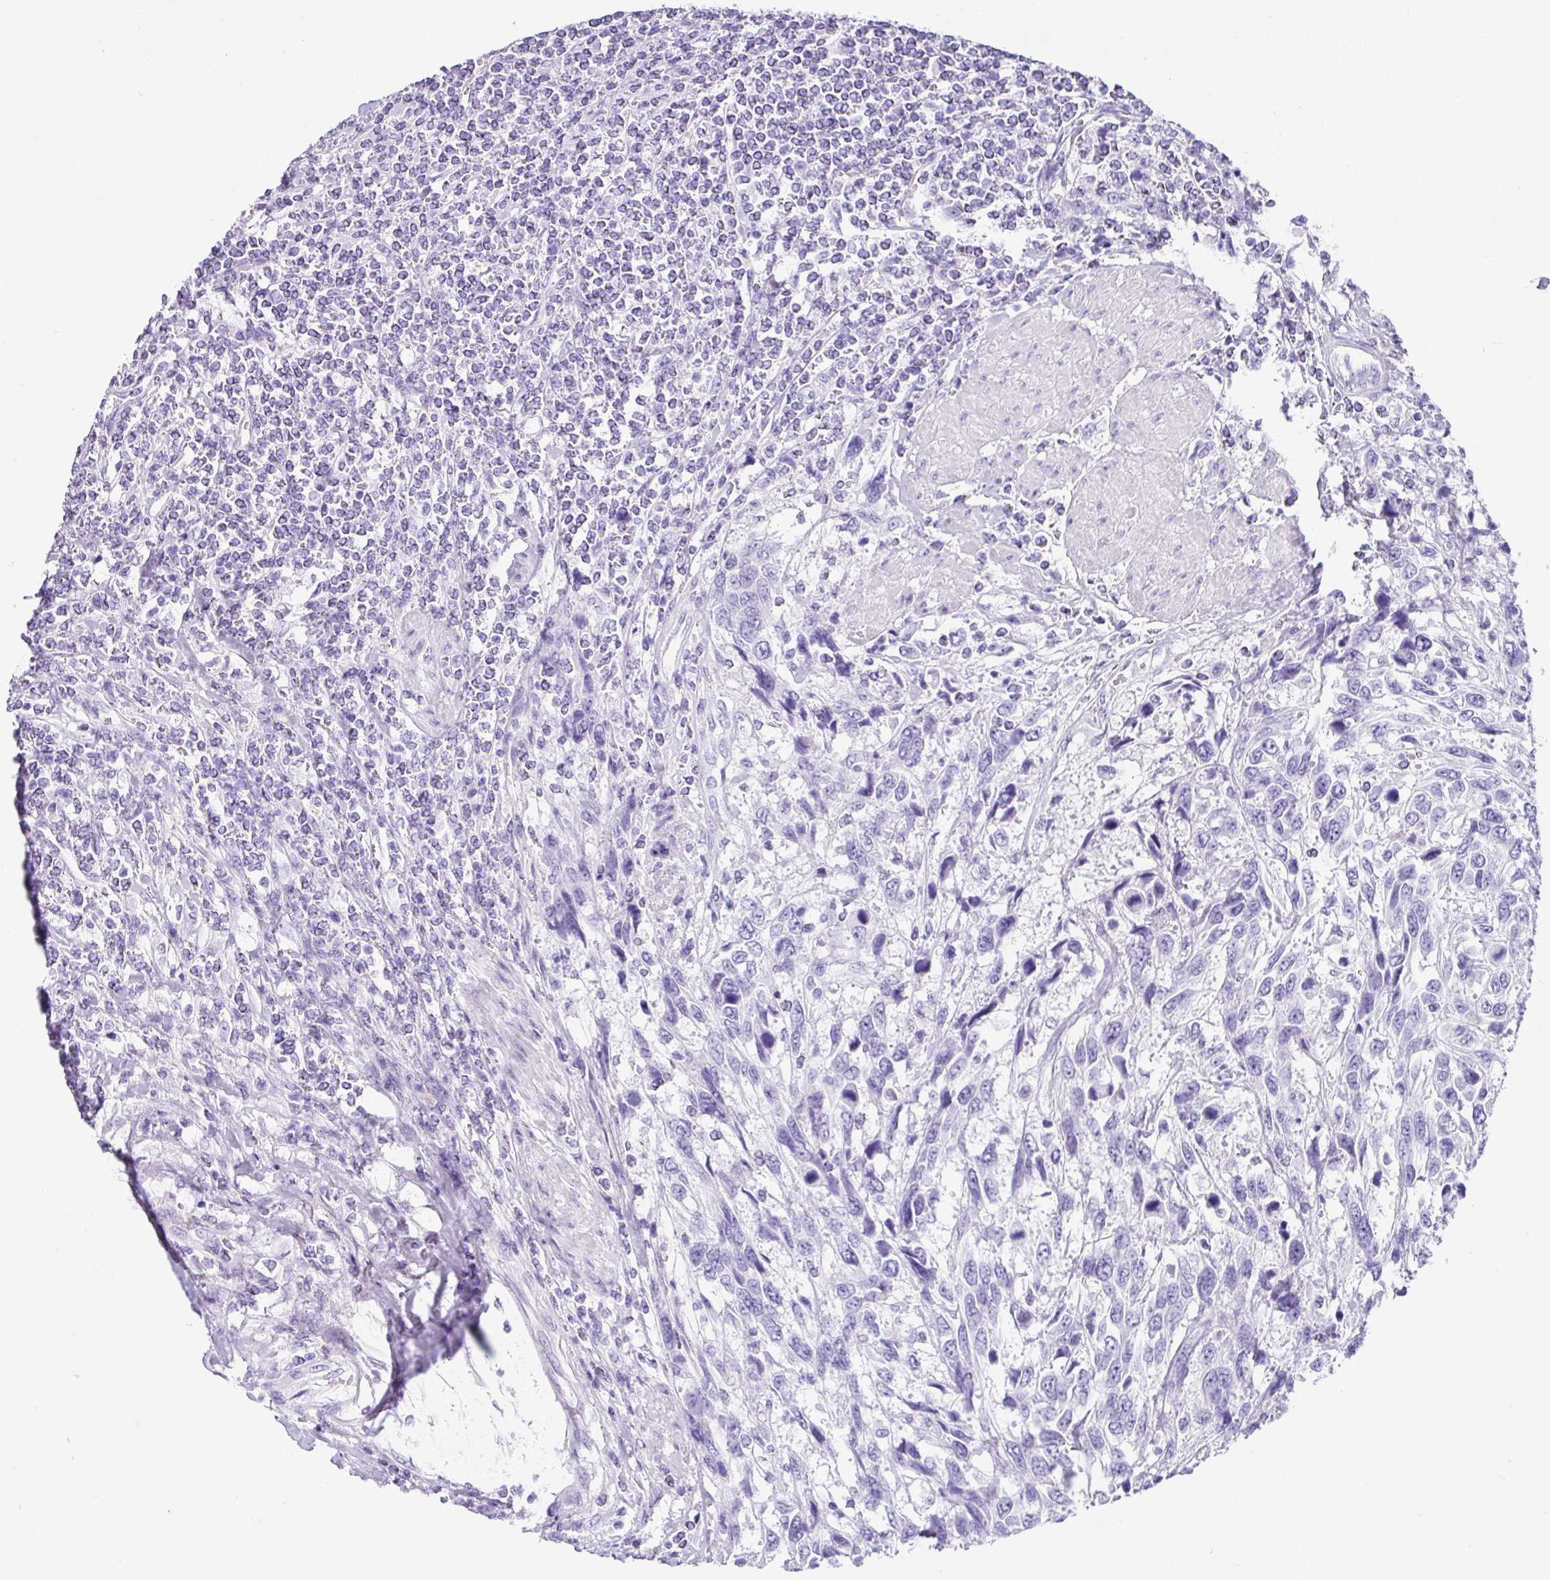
{"staining": {"intensity": "negative", "quantity": "none", "location": "none"}, "tissue": "urothelial cancer", "cell_type": "Tumor cells", "image_type": "cancer", "snomed": [{"axis": "morphology", "description": "Urothelial carcinoma, High grade"}, {"axis": "topography", "description": "Urinary bladder"}], "caption": "A histopathology image of high-grade urothelial carcinoma stained for a protein displays no brown staining in tumor cells.", "gene": "ZG16", "patient": {"sex": "female", "age": 70}}